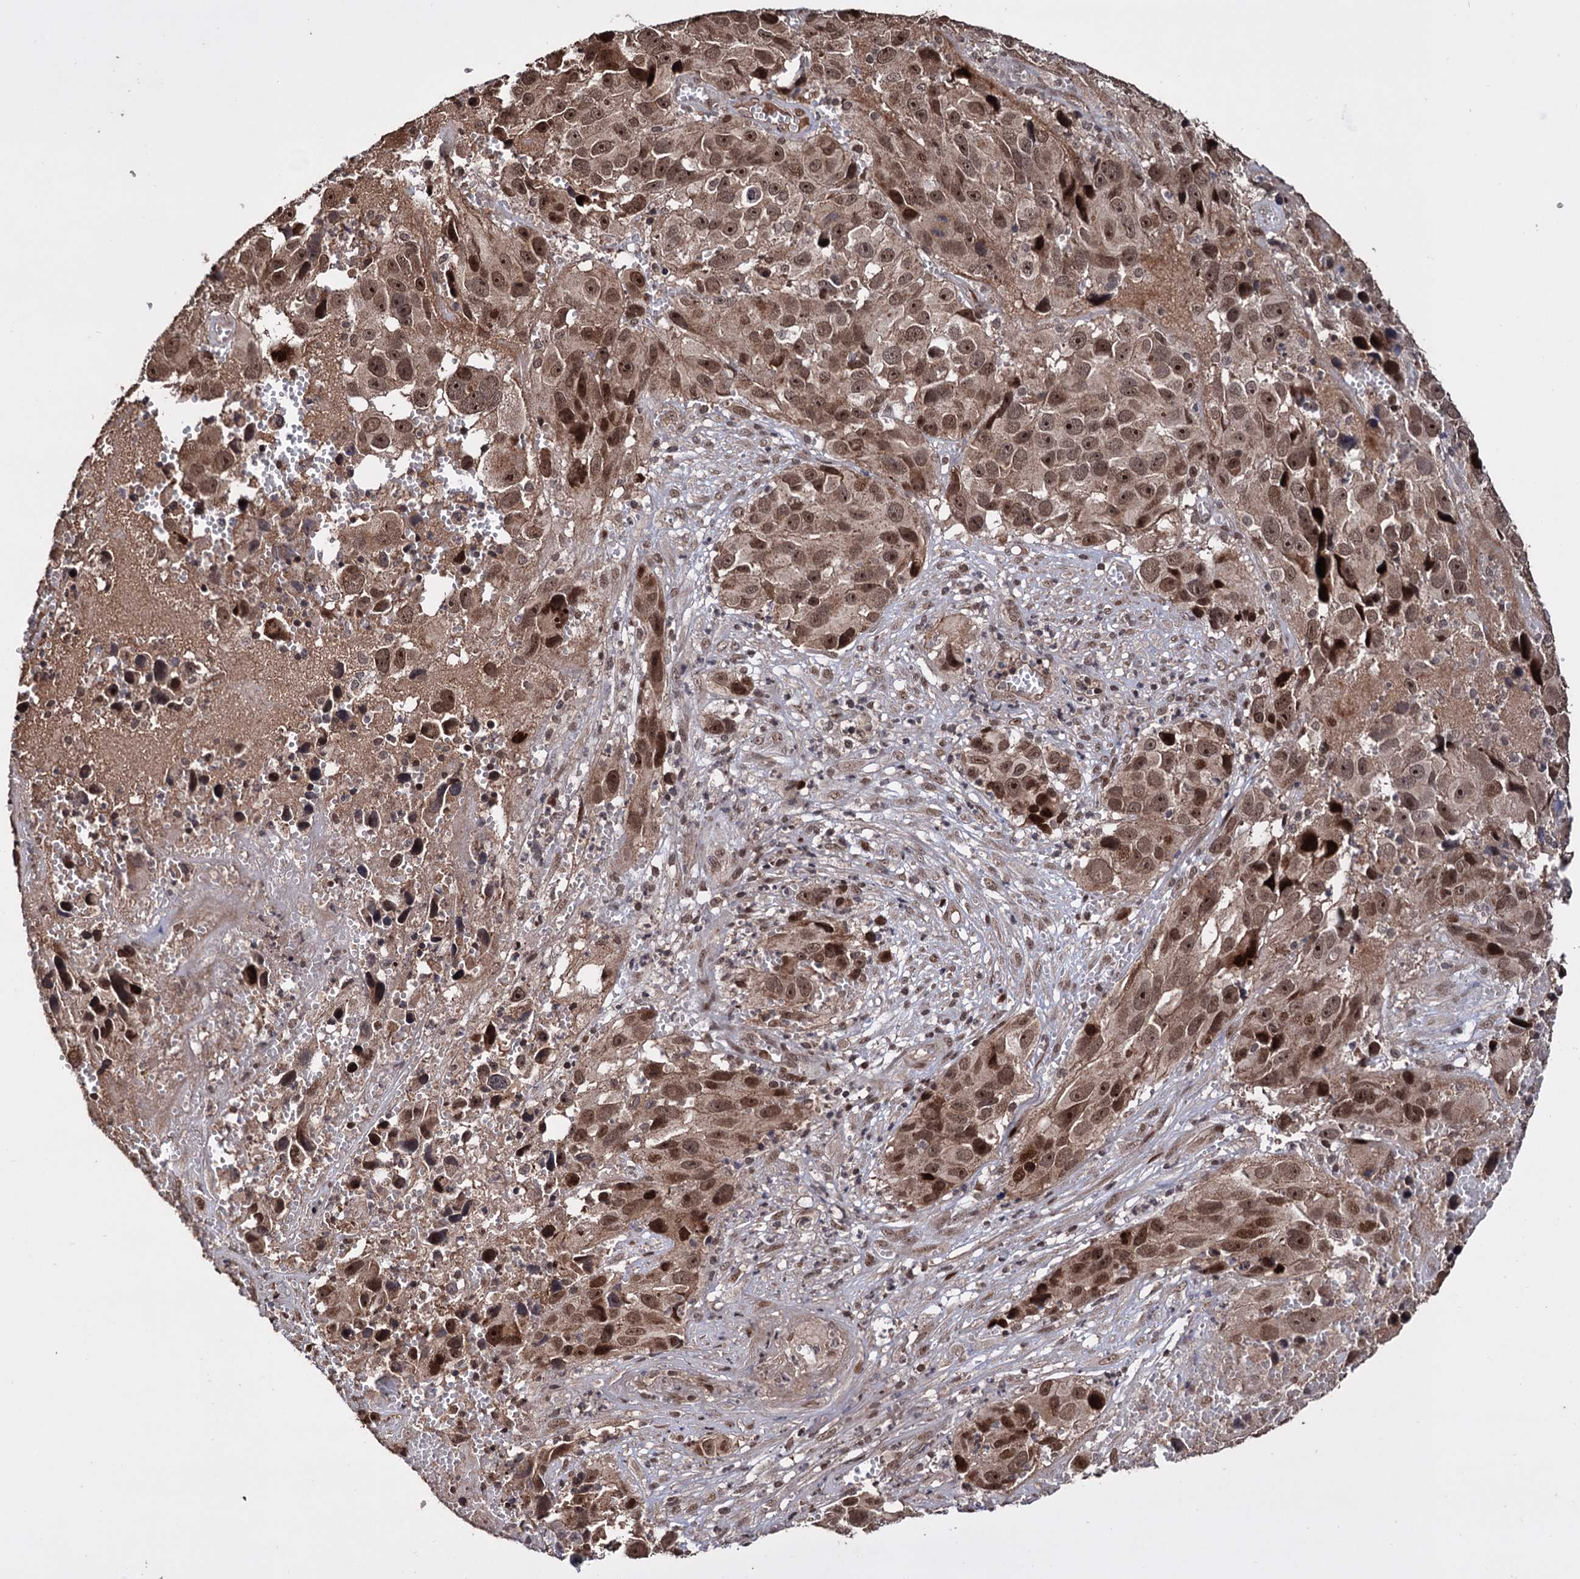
{"staining": {"intensity": "moderate", "quantity": ">75%", "location": "cytoplasmic/membranous,nuclear"}, "tissue": "melanoma", "cell_type": "Tumor cells", "image_type": "cancer", "snomed": [{"axis": "morphology", "description": "Malignant melanoma, NOS"}, {"axis": "topography", "description": "Skin"}], "caption": "Immunohistochemistry histopathology image of malignant melanoma stained for a protein (brown), which demonstrates medium levels of moderate cytoplasmic/membranous and nuclear staining in about >75% of tumor cells.", "gene": "KLF5", "patient": {"sex": "male", "age": 84}}